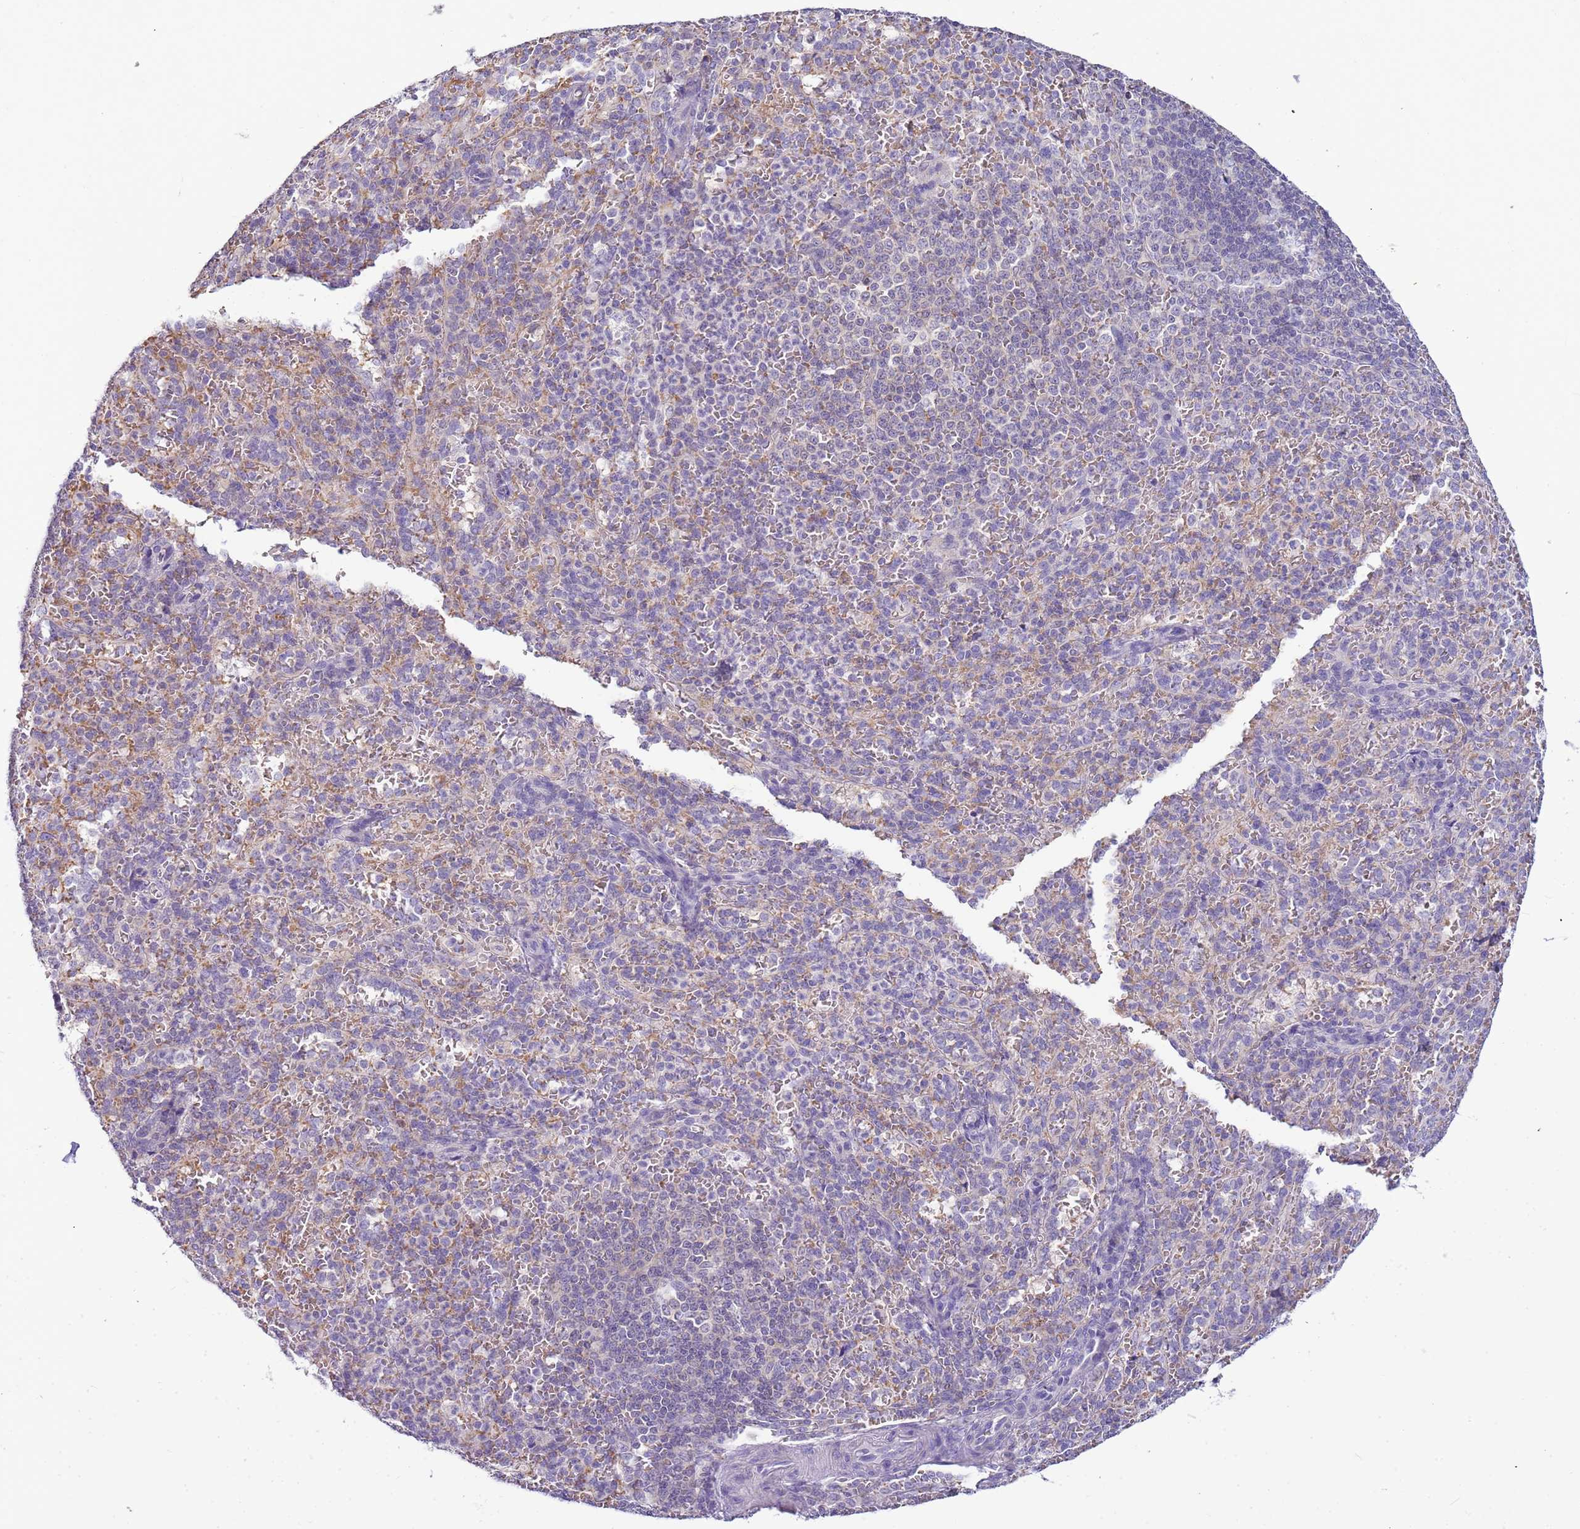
{"staining": {"intensity": "negative", "quantity": "none", "location": "none"}, "tissue": "spleen", "cell_type": "Cells in red pulp", "image_type": "normal", "snomed": [{"axis": "morphology", "description": "Normal tissue, NOS"}, {"axis": "topography", "description": "Spleen"}], "caption": "This is an IHC micrograph of unremarkable human spleen. There is no staining in cells in red pulp.", "gene": "CAPN7", "patient": {"sex": "female", "age": 21}}